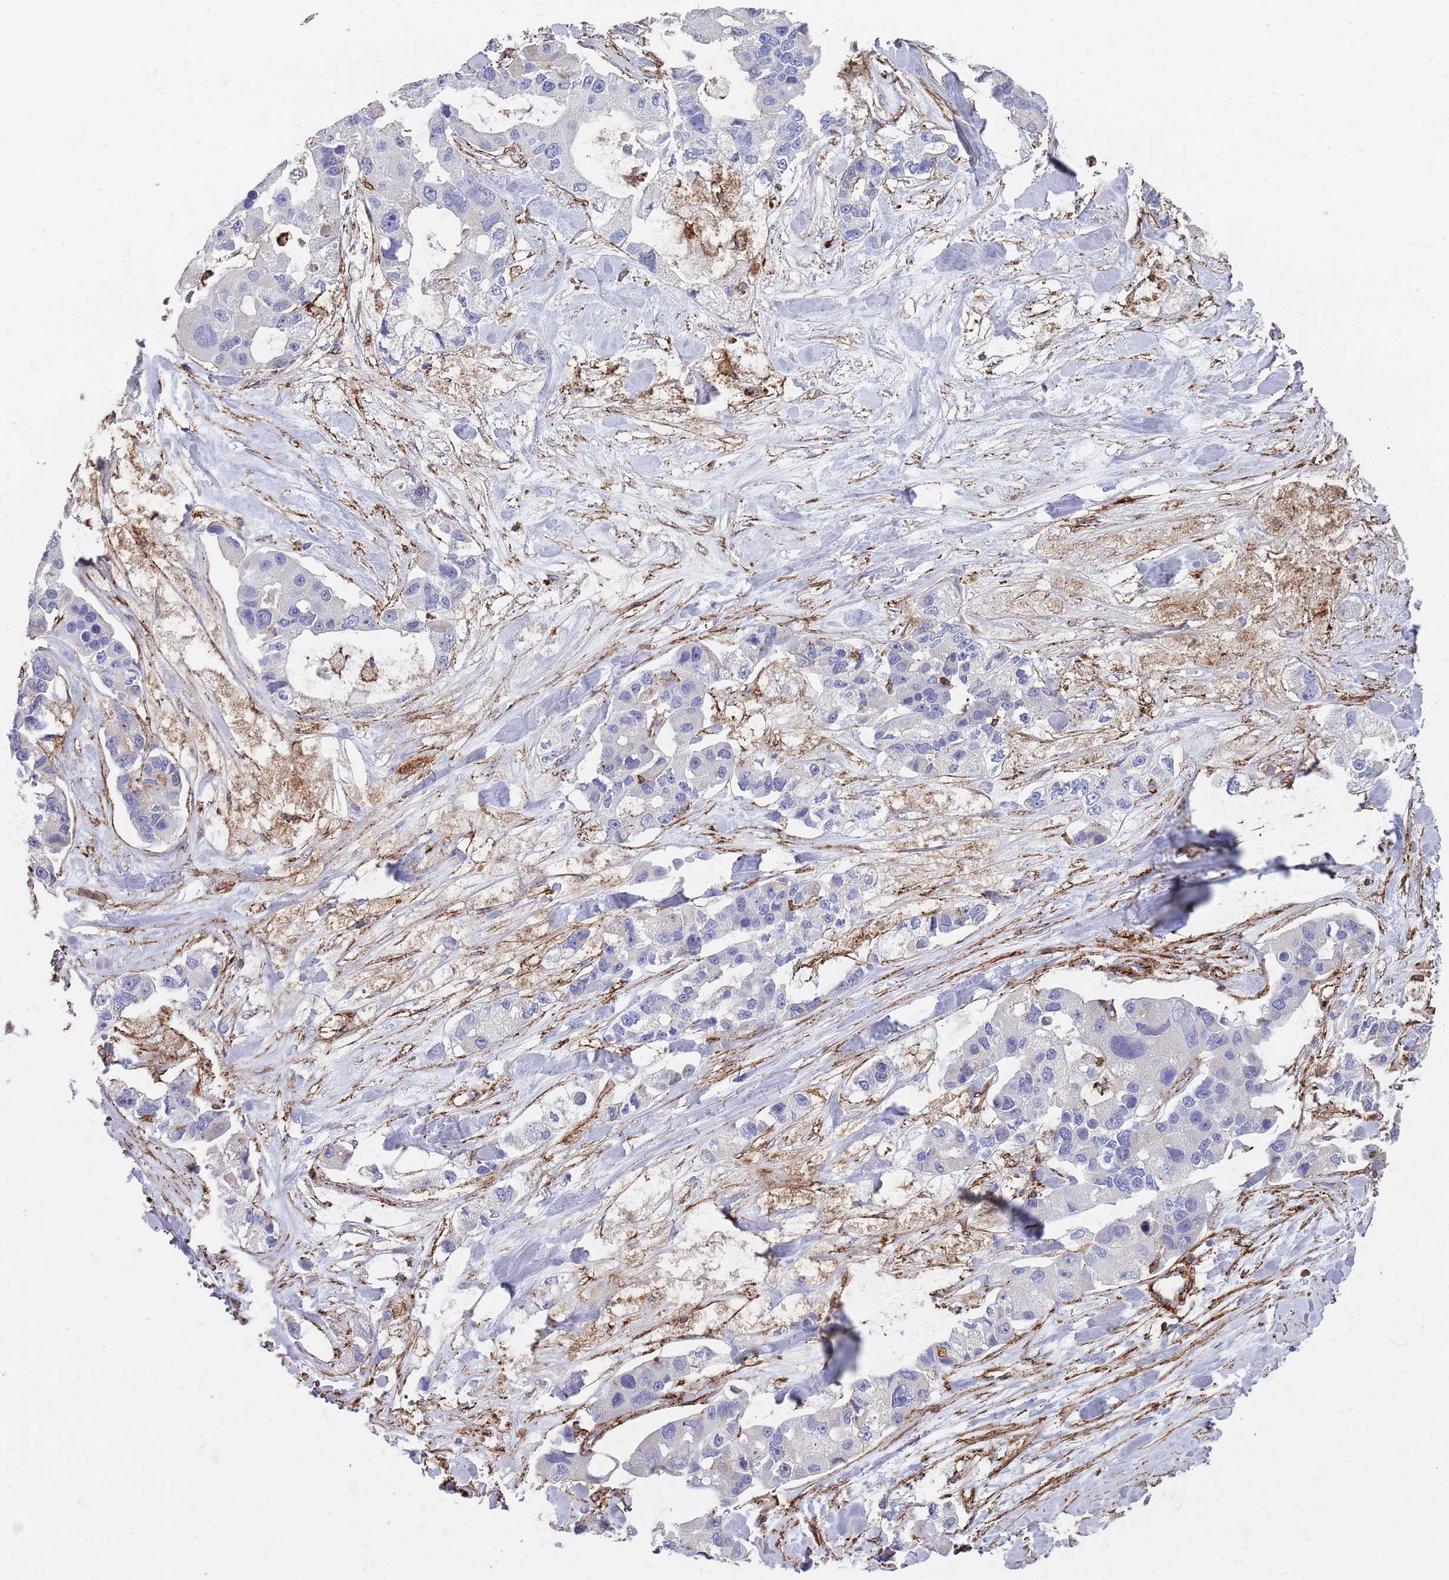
{"staining": {"intensity": "negative", "quantity": "none", "location": "none"}, "tissue": "lung cancer", "cell_type": "Tumor cells", "image_type": "cancer", "snomed": [{"axis": "morphology", "description": "Adenocarcinoma, NOS"}, {"axis": "topography", "description": "Lung"}], "caption": "Protein analysis of lung cancer (adenocarcinoma) exhibits no significant expression in tumor cells.", "gene": "RNF144A", "patient": {"sex": "female", "age": 54}}